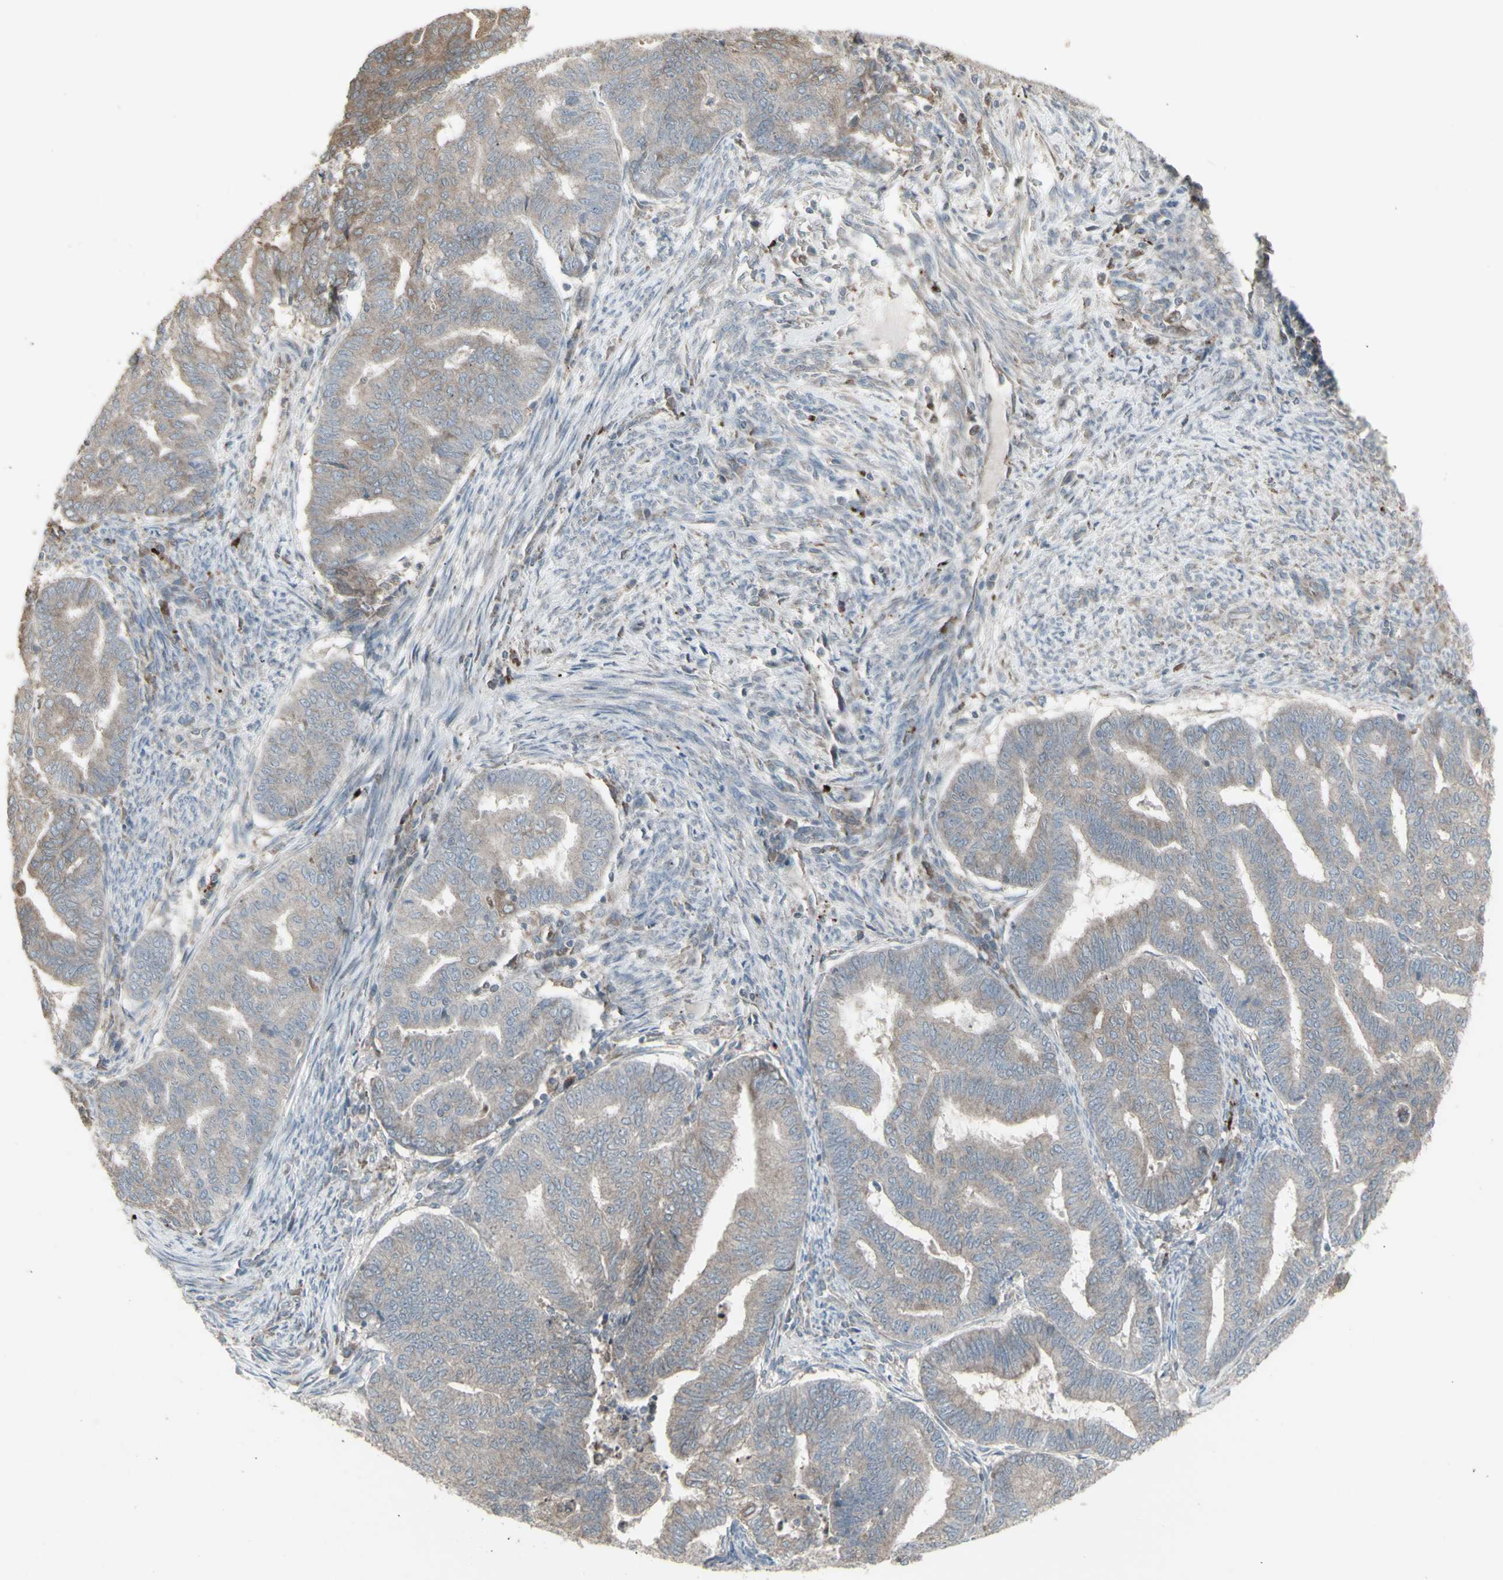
{"staining": {"intensity": "moderate", "quantity": ">75%", "location": "cytoplasmic/membranous"}, "tissue": "endometrial cancer", "cell_type": "Tumor cells", "image_type": "cancer", "snomed": [{"axis": "morphology", "description": "Adenocarcinoma, NOS"}, {"axis": "topography", "description": "Endometrium"}], "caption": "High-magnification brightfield microscopy of endometrial cancer stained with DAB (brown) and counterstained with hematoxylin (blue). tumor cells exhibit moderate cytoplasmic/membranous staining is appreciated in about>75% of cells.", "gene": "RNASEL", "patient": {"sex": "female", "age": 79}}